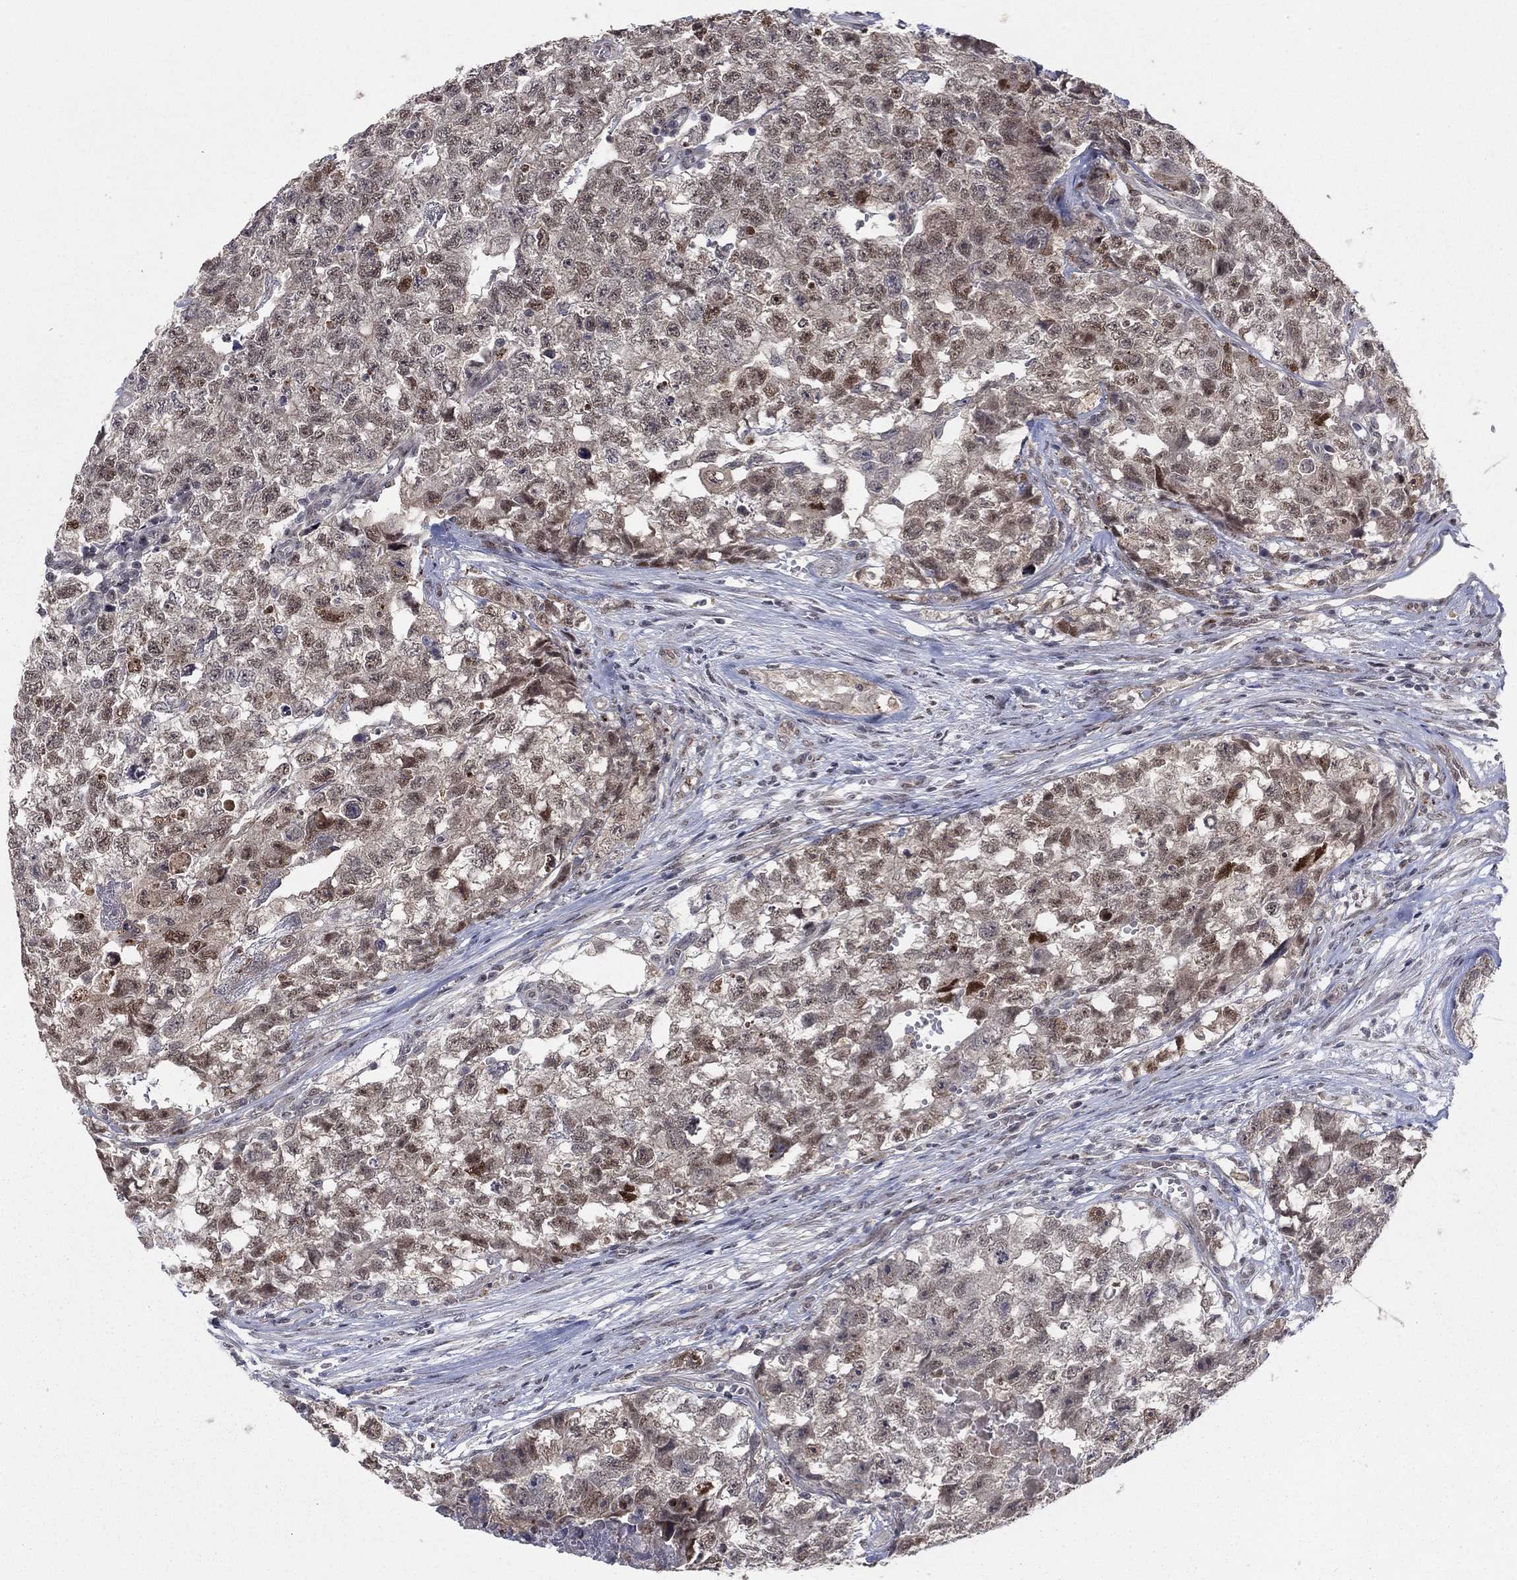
{"staining": {"intensity": "weak", "quantity": "<25%", "location": "cytoplasmic/membranous,nuclear"}, "tissue": "testis cancer", "cell_type": "Tumor cells", "image_type": "cancer", "snomed": [{"axis": "morphology", "description": "Seminoma, NOS"}, {"axis": "morphology", "description": "Carcinoma, Embryonal, NOS"}, {"axis": "topography", "description": "Testis"}], "caption": "An IHC photomicrograph of testis embryonal carcinoma is shown. There is no staining in tumor cells of testis embryonal carcinoma.", "gene": "ZNF395", "patient": {"sex": "male", "age": 22}}